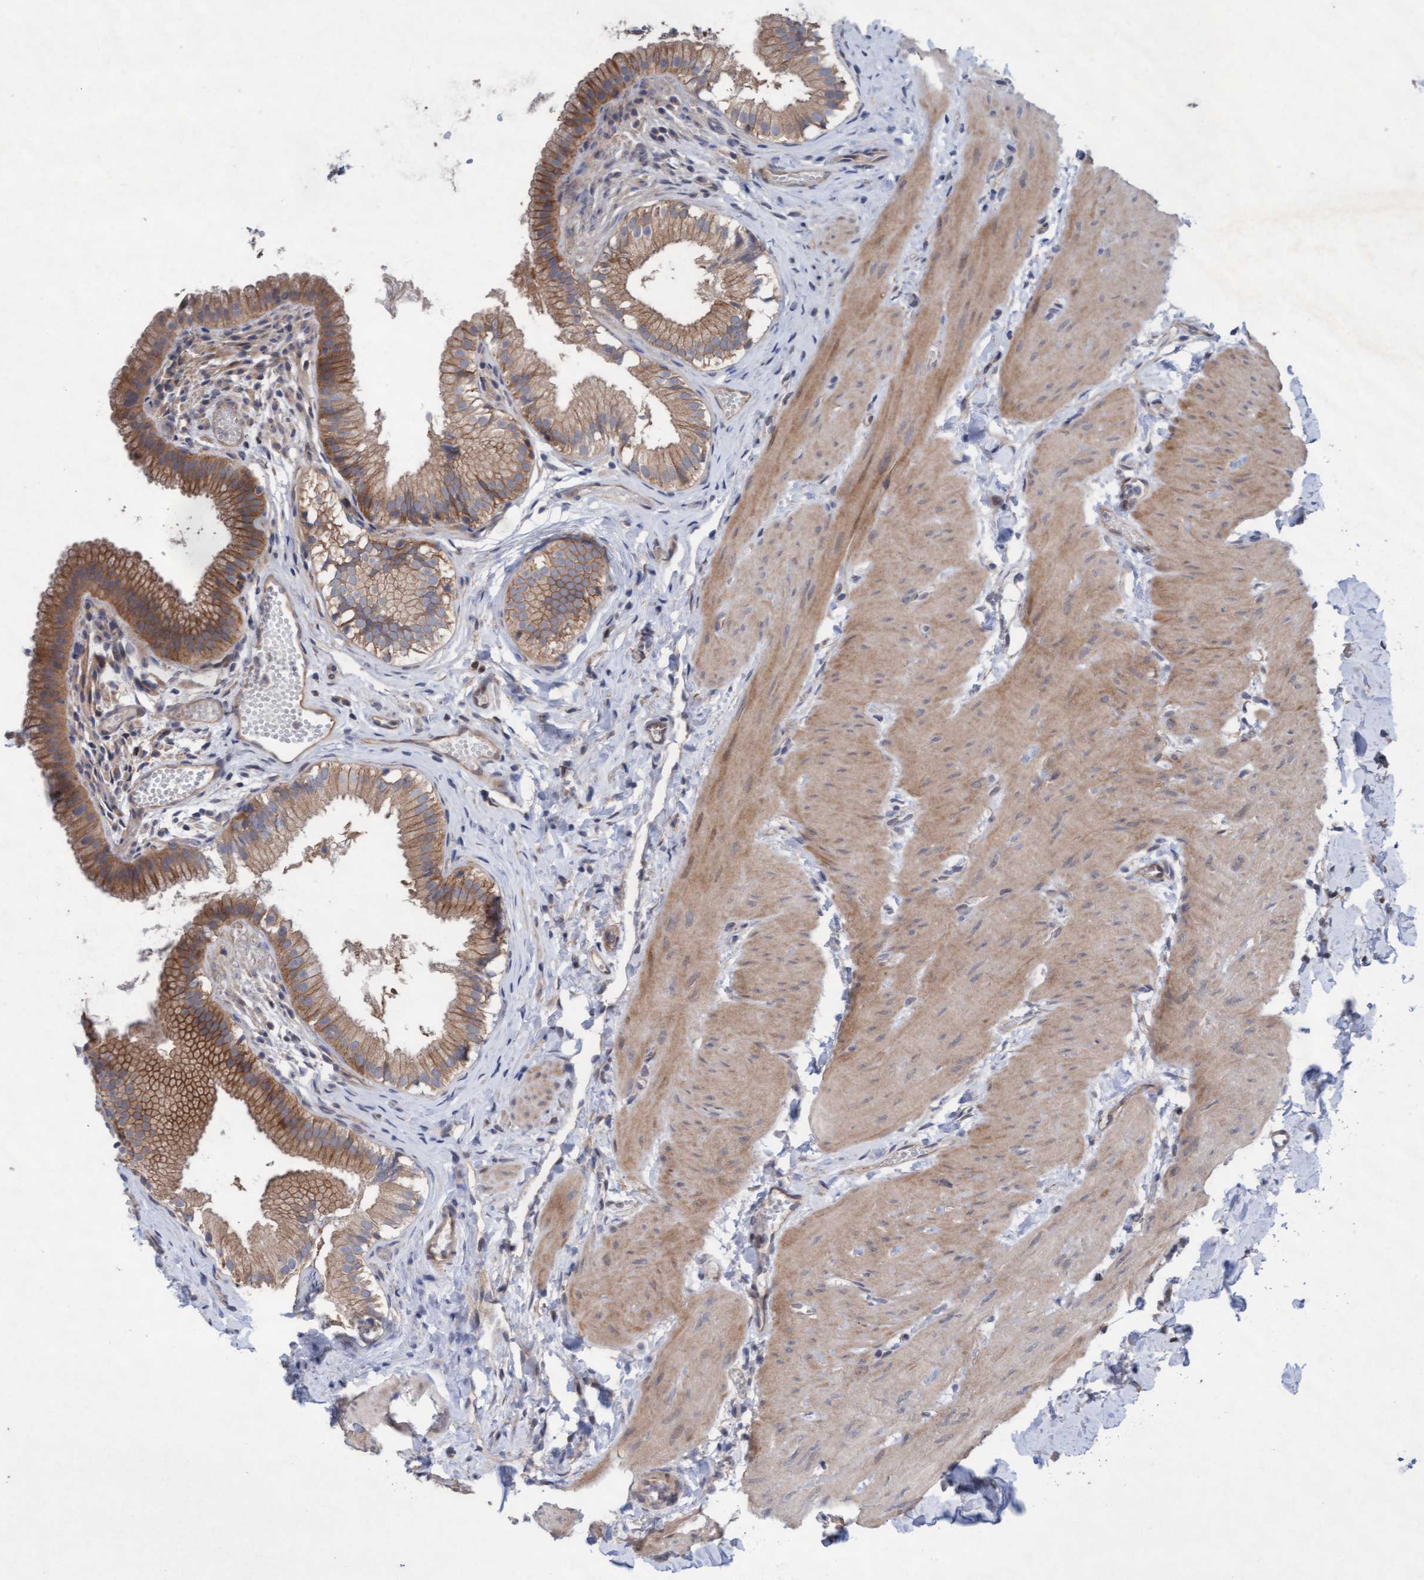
{"staining": {"intensity": "strong", "quantity": ">75%", "location": "cytoplasmic/membranous"}, "tissue": "gallbladder", "cell_type": "Glandular cells", "image_type": "normal", "snomed": [{"axis": "morphology", "description": "Normal tissue, NOS"}, {"axis": "topography", "description": "Gallbladder"}], "caption": "Unremarkable gallbladder displays strong cytoplasmic/membranous staining in approximately >75% of glandular cells, visualized by immunohistochemistry.", "gene": "PLCD1", "patient": {"sex": "female", "age": 26}}